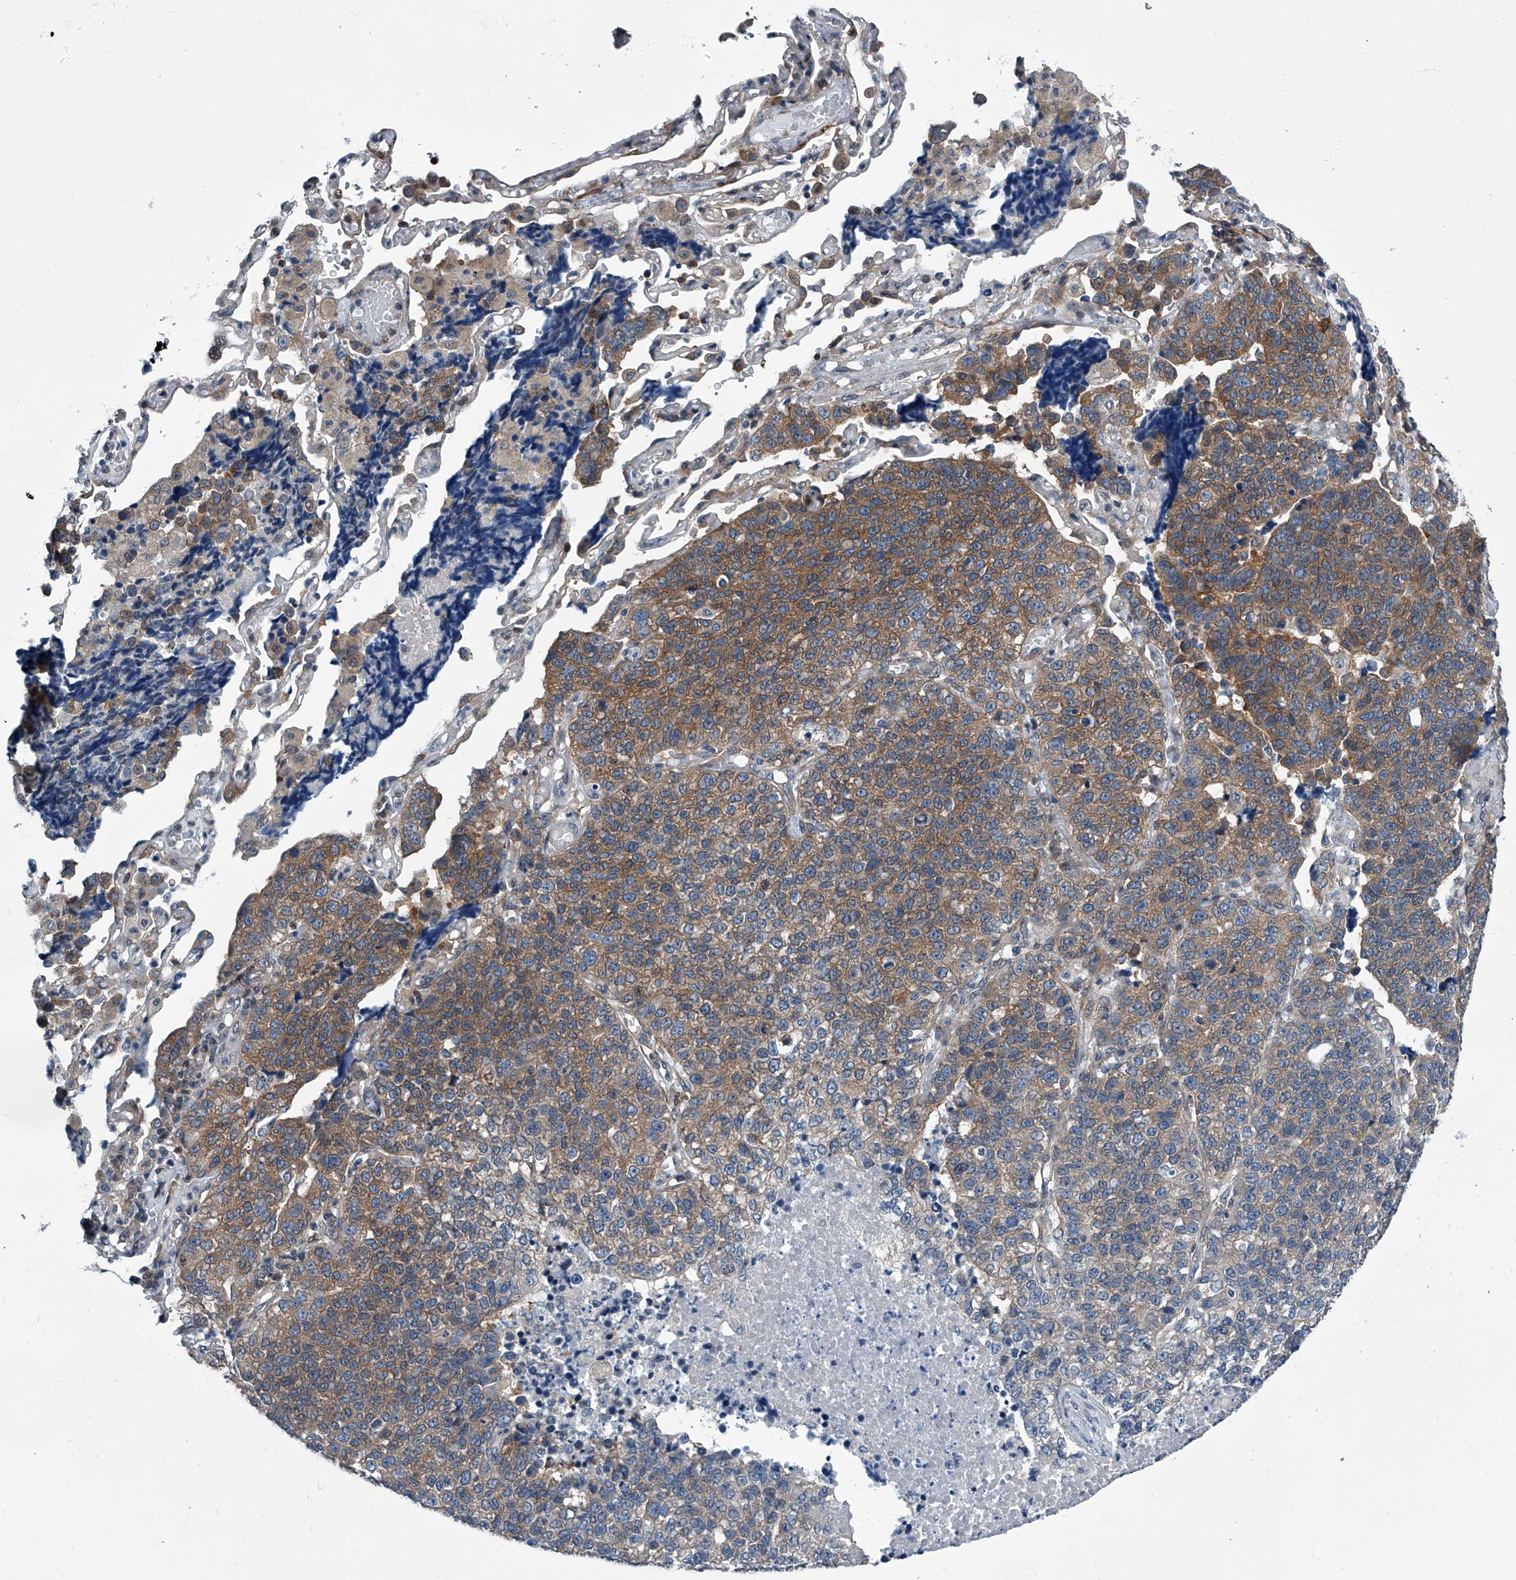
{"staining": {"intensity": "moderate", "quantity": "25%-75%", "location": "cytoplasmic/membranous"}, "tissue": "lung cancer", "cell_type": "Tumor cells", "image_type": "cancer", "snomed": [{"axis": "morphology", "description": "Adenocarcinoma, NOS"}, {"axis": "topography", "description": "Lung"}], "caption": "Immunohistochemistry (IHC) photomicrograph of neoplastic tissue: lung cancer stained using immunohistochemistry exhibits medium levels of moderate protein expression localized specifically in the cytoplasmic/membranous of tumor cells, appearing as a cytoplasmic/membranous brown color.", "gene": "PPP2R5D", "patient": {"sex": "male", "age": 49}}